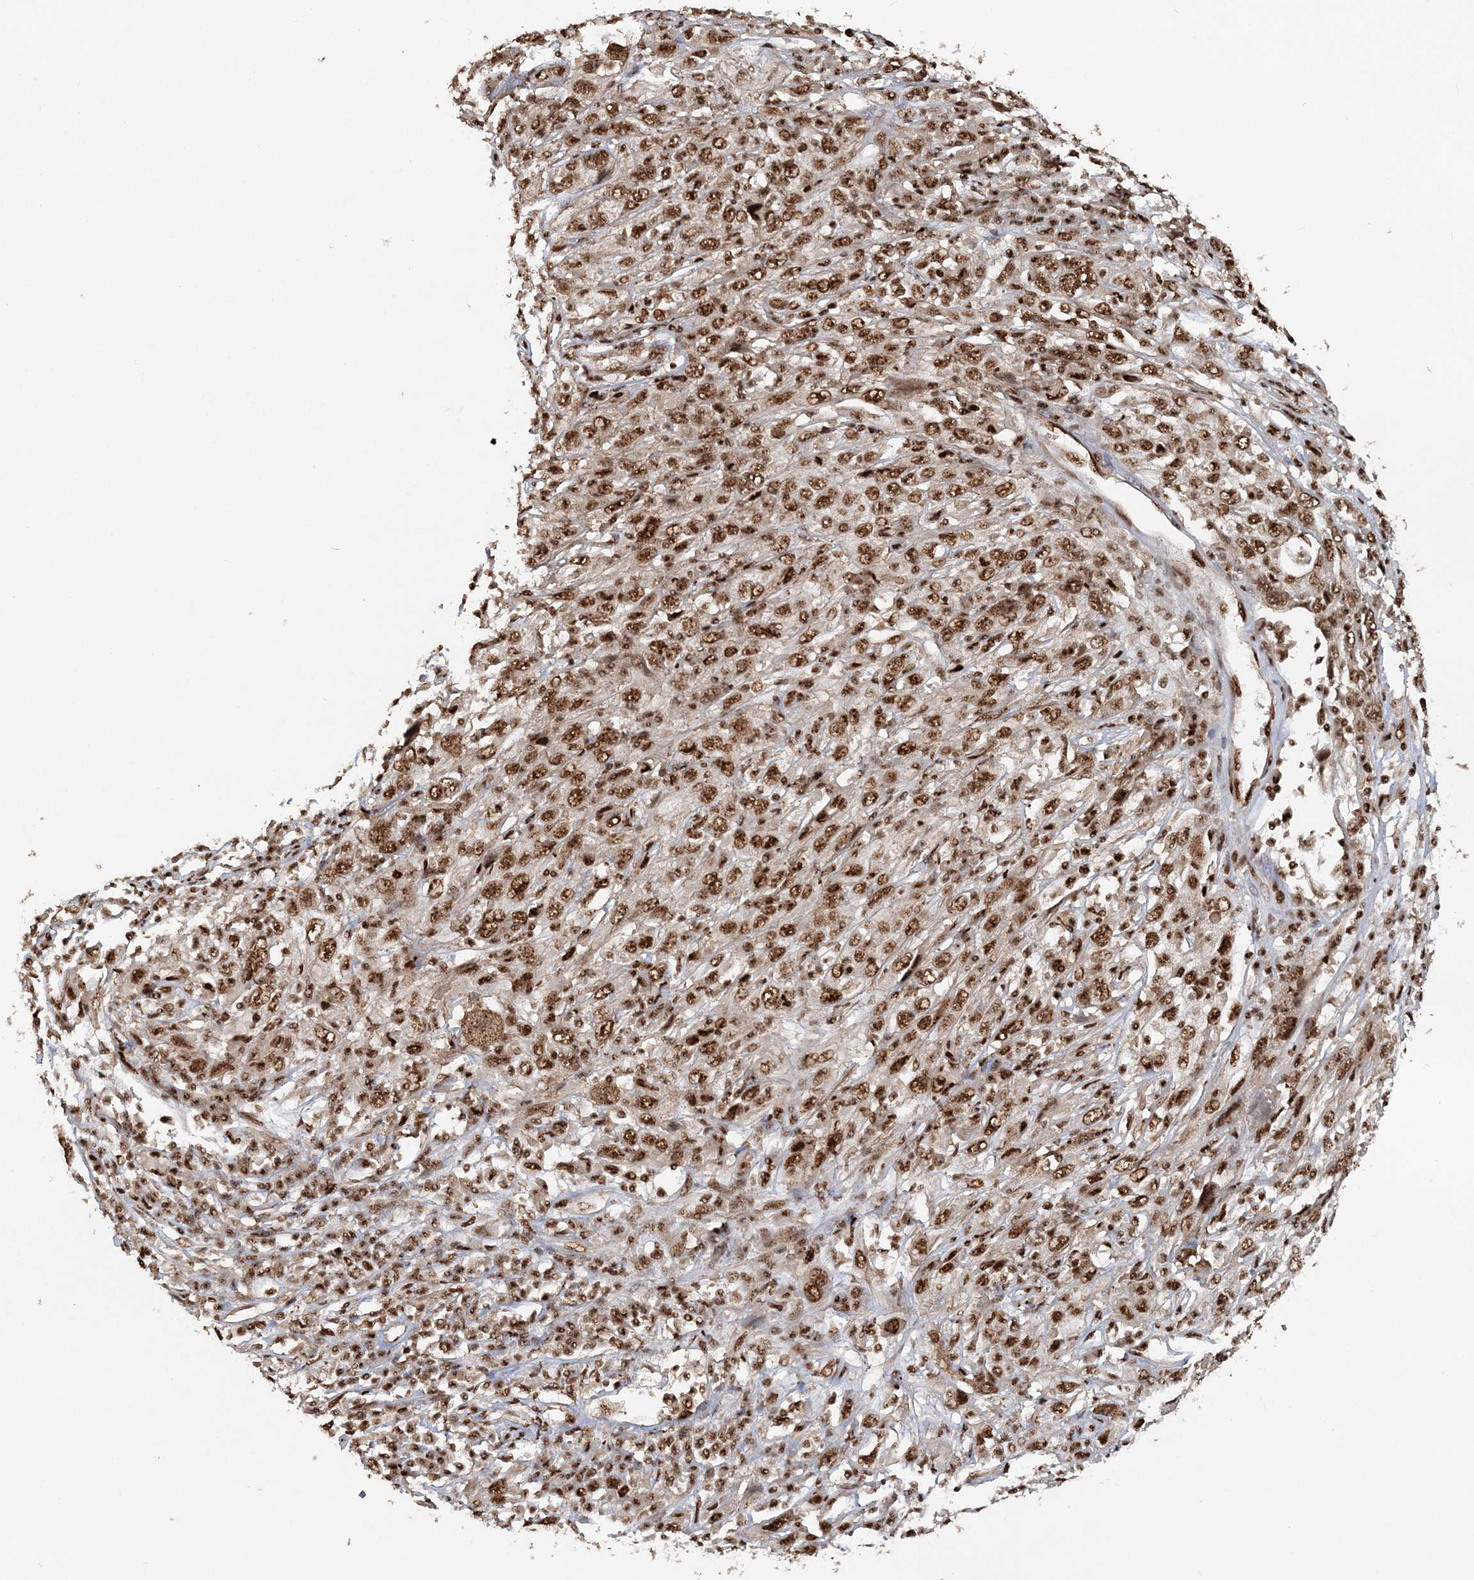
{"staining": {"intensity": "strong", "quantity": ">75%", "location": "nuclear"}, "tissue": "cervical cancer", "cell_type": "Tumor cells", "image_type": "cancer", "snomed": [{"axis": "morphology", "description": "Squamous cell carcinoma, NOS"}, {"axis": "topography", "description": "Cervix"}], "caption": "Immunohistochemical staining of human cervical squamous cell carcinoma demonstrates strong nuclear protein staining in approximately >75% of tumor cells.", "gene": "EXOSC8", "patient": {"sex": "female", "age": 46}}